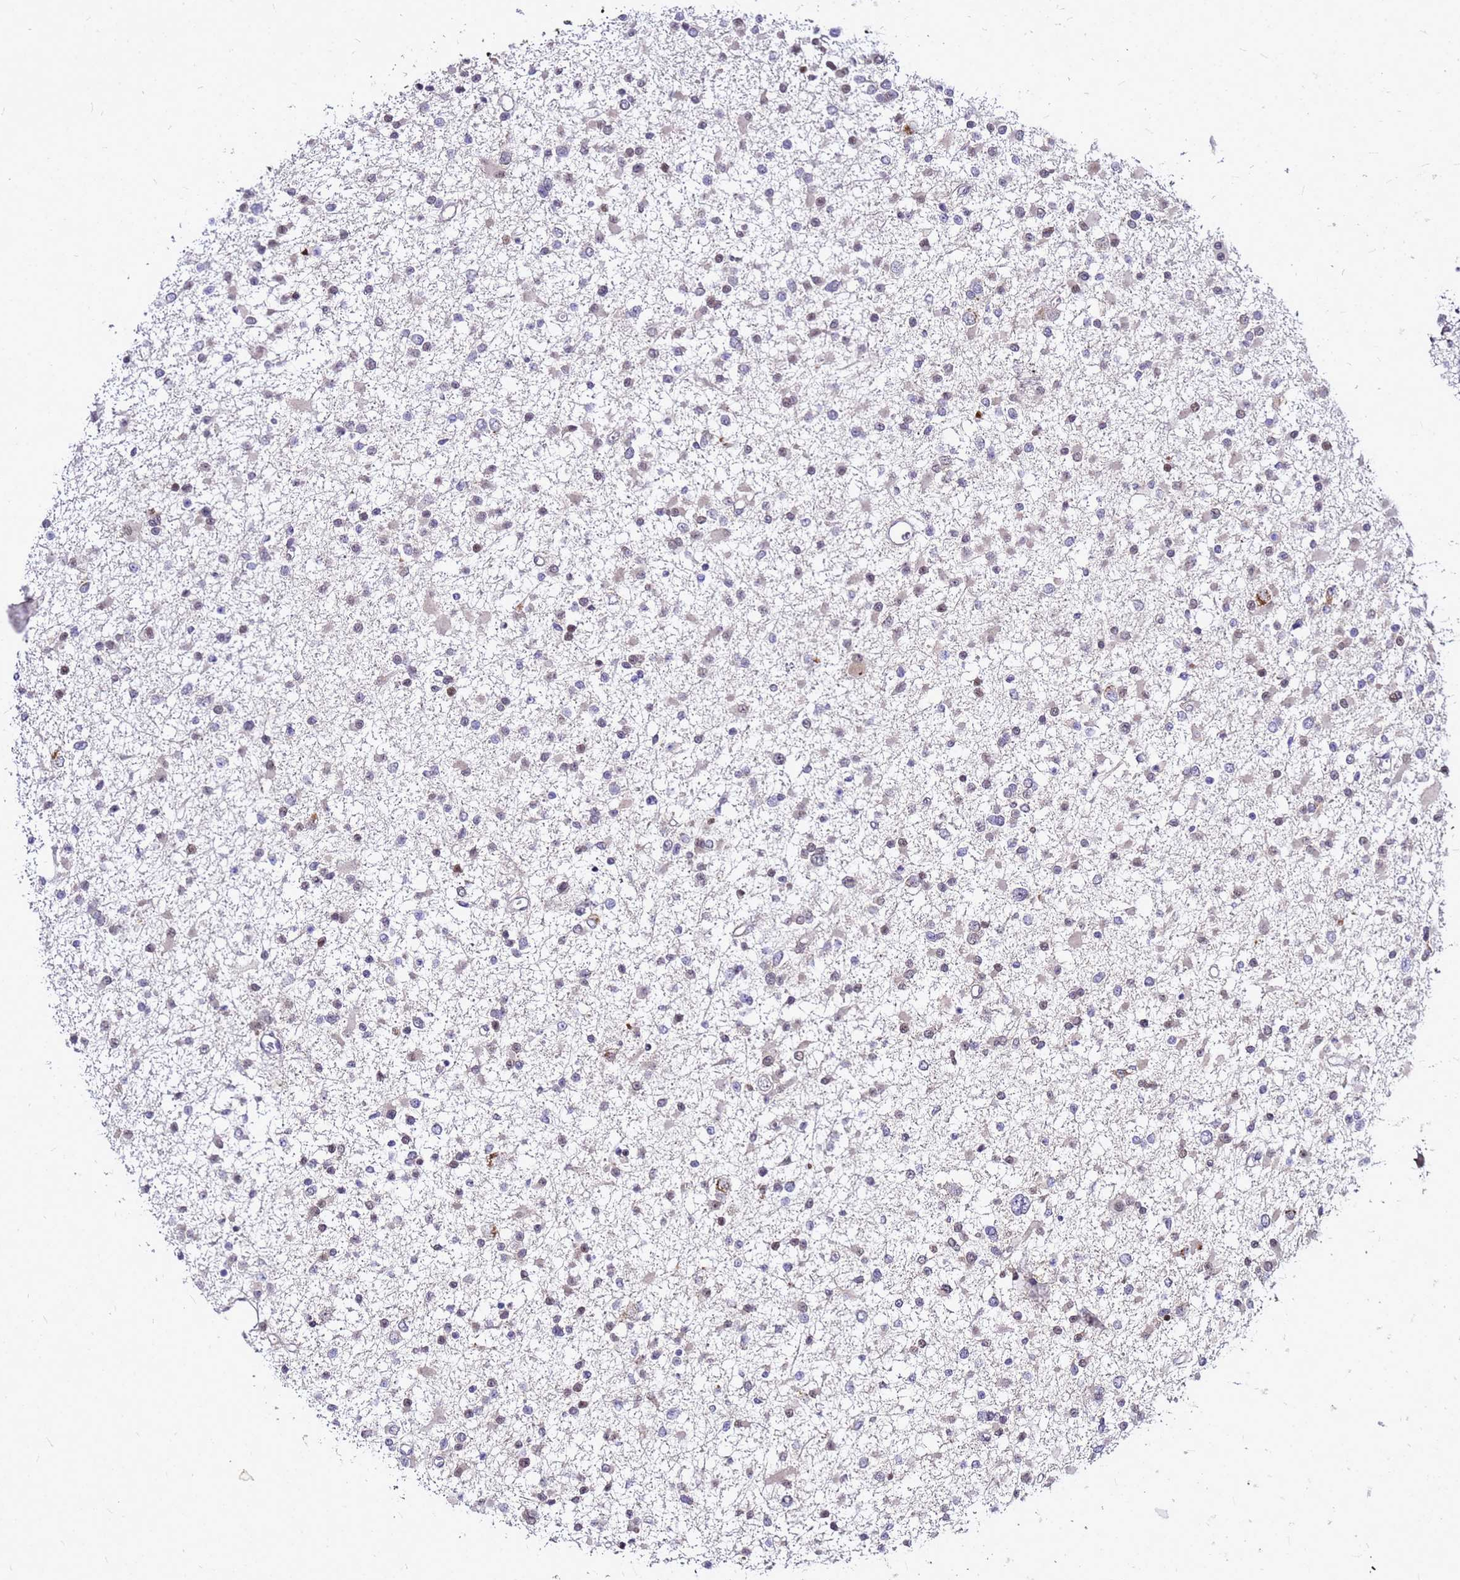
{"staining": {"intensity": "weak", "quantity": "<25%", "location": "cytoplasmic/membranous"}, "tissue": "glioma", "cell_type": "Tumor cells", "image_type": "cancer", "snomed": [{"axis": "morphology", "description": "Glioma, malignant, Low grade"}, {"axis": "topography", "description": "Brain"}], "caption": "IHC photomicrograph of neoplastic tissue: human glioma stained with DAB exhibits no significant protein expression in tumor cells.", "gene": "SAT1", "patient": {"sex": "female", "age": 22}}